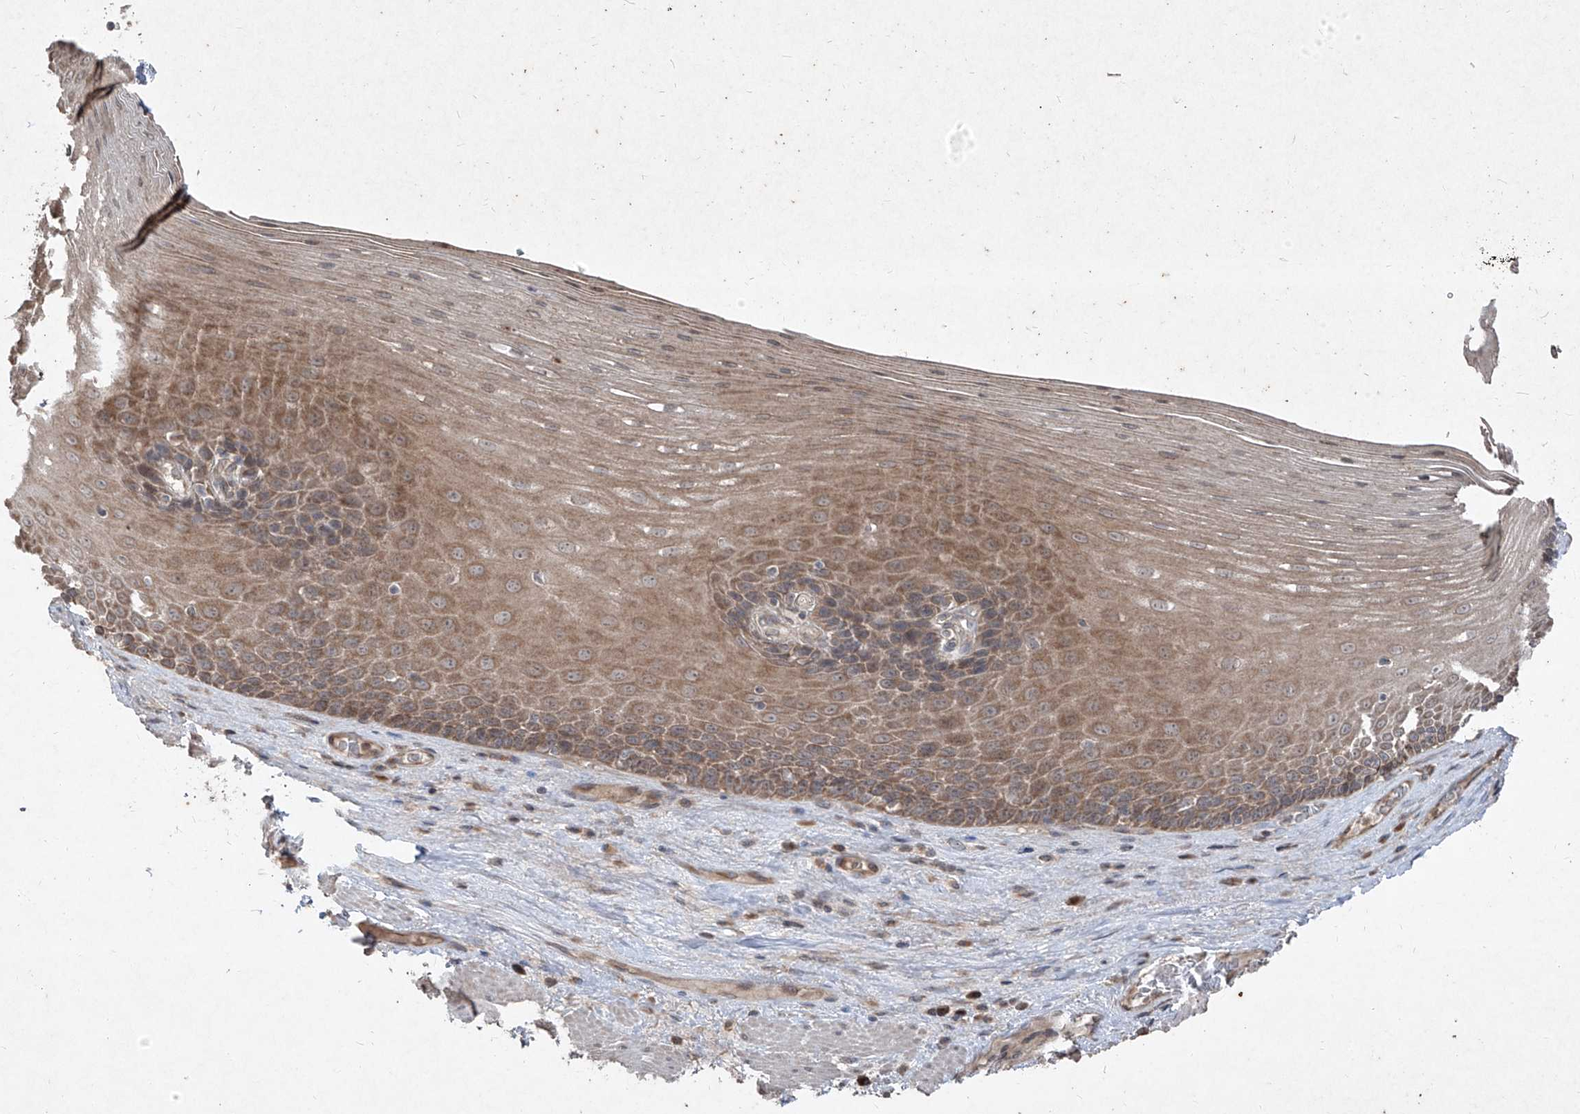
{"staining": {"intensity": "moderate", "quantity": ">75%", "location": "cytoplasmic/membranous"}, "tissue": "esophagus", "cell_type": "Squamous epithelial cells", "image_type": "normal", "snomed": [{"axis": "morphology", "description": "Normal tissue, NOS"}, {"axis": "topography", "description": "Esophagus"}], "caption": "Benign esophagus reveals moderate cytoplasmic/membranous staining in about >75% of squamous epithelial cells (DAB = brown stain, brightfield microscopy at high magnification)..", "gene": "ABCD3", "patient": {"sex": "male", "age": 62}}